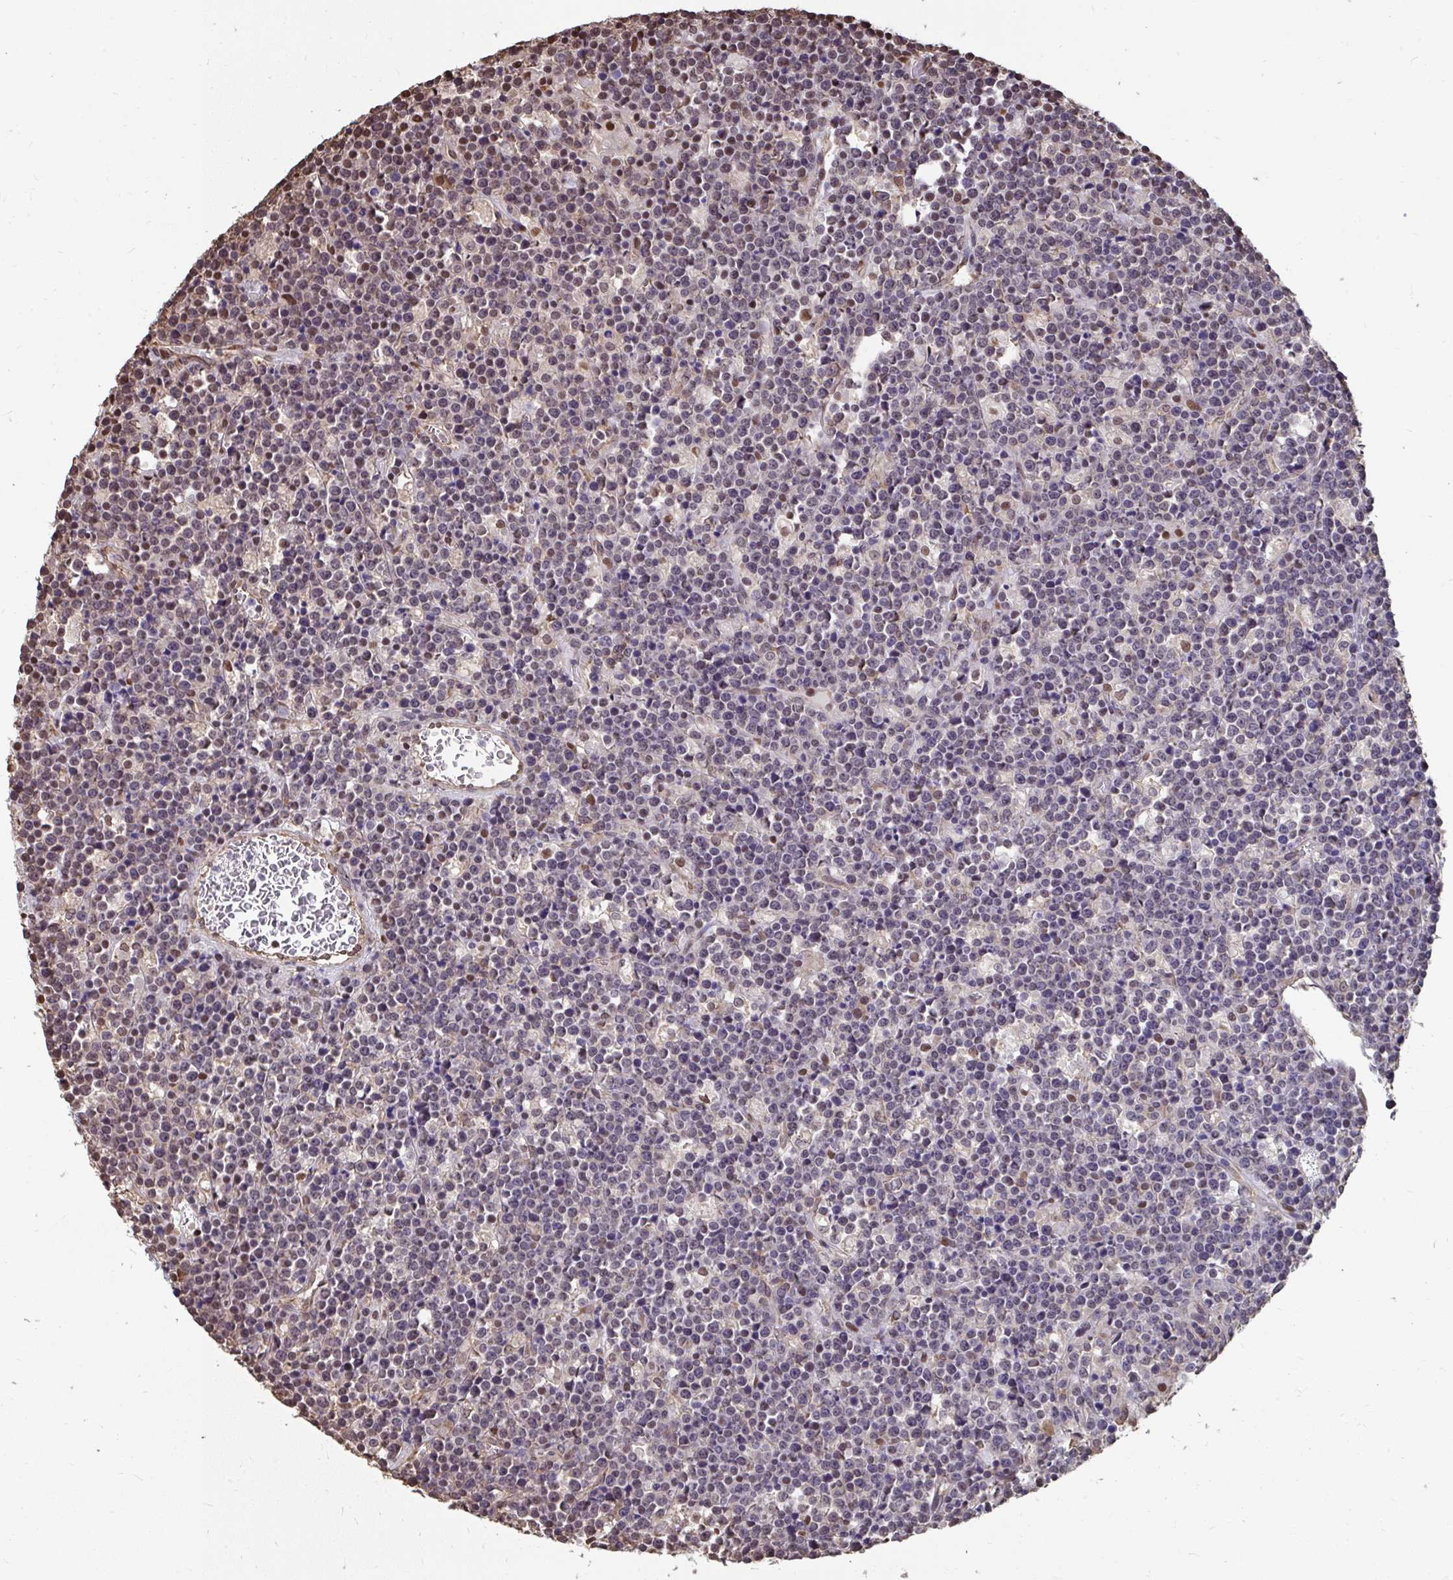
{"staining": {"intensity": "moderate", "quantity": "25%-75%", "location": "nuclear"}, "tissue": "lymphoma", "cell_type": "Tumor cells", "image_type": "cancer", "snomed": [{"axis": "morphology", "description": "Malignant lymphoma, non-Hodgkin's type, High grade"}, {"axis": "topography", "description": "Ovary"}], "caption": "Protein analysis of lymphoma tissue exhibits moderate nuclear expression in about 25%-75% of tumor cells.", "gene": "SYNCRIP", "patient": {"sex": "female", "age": 56}}